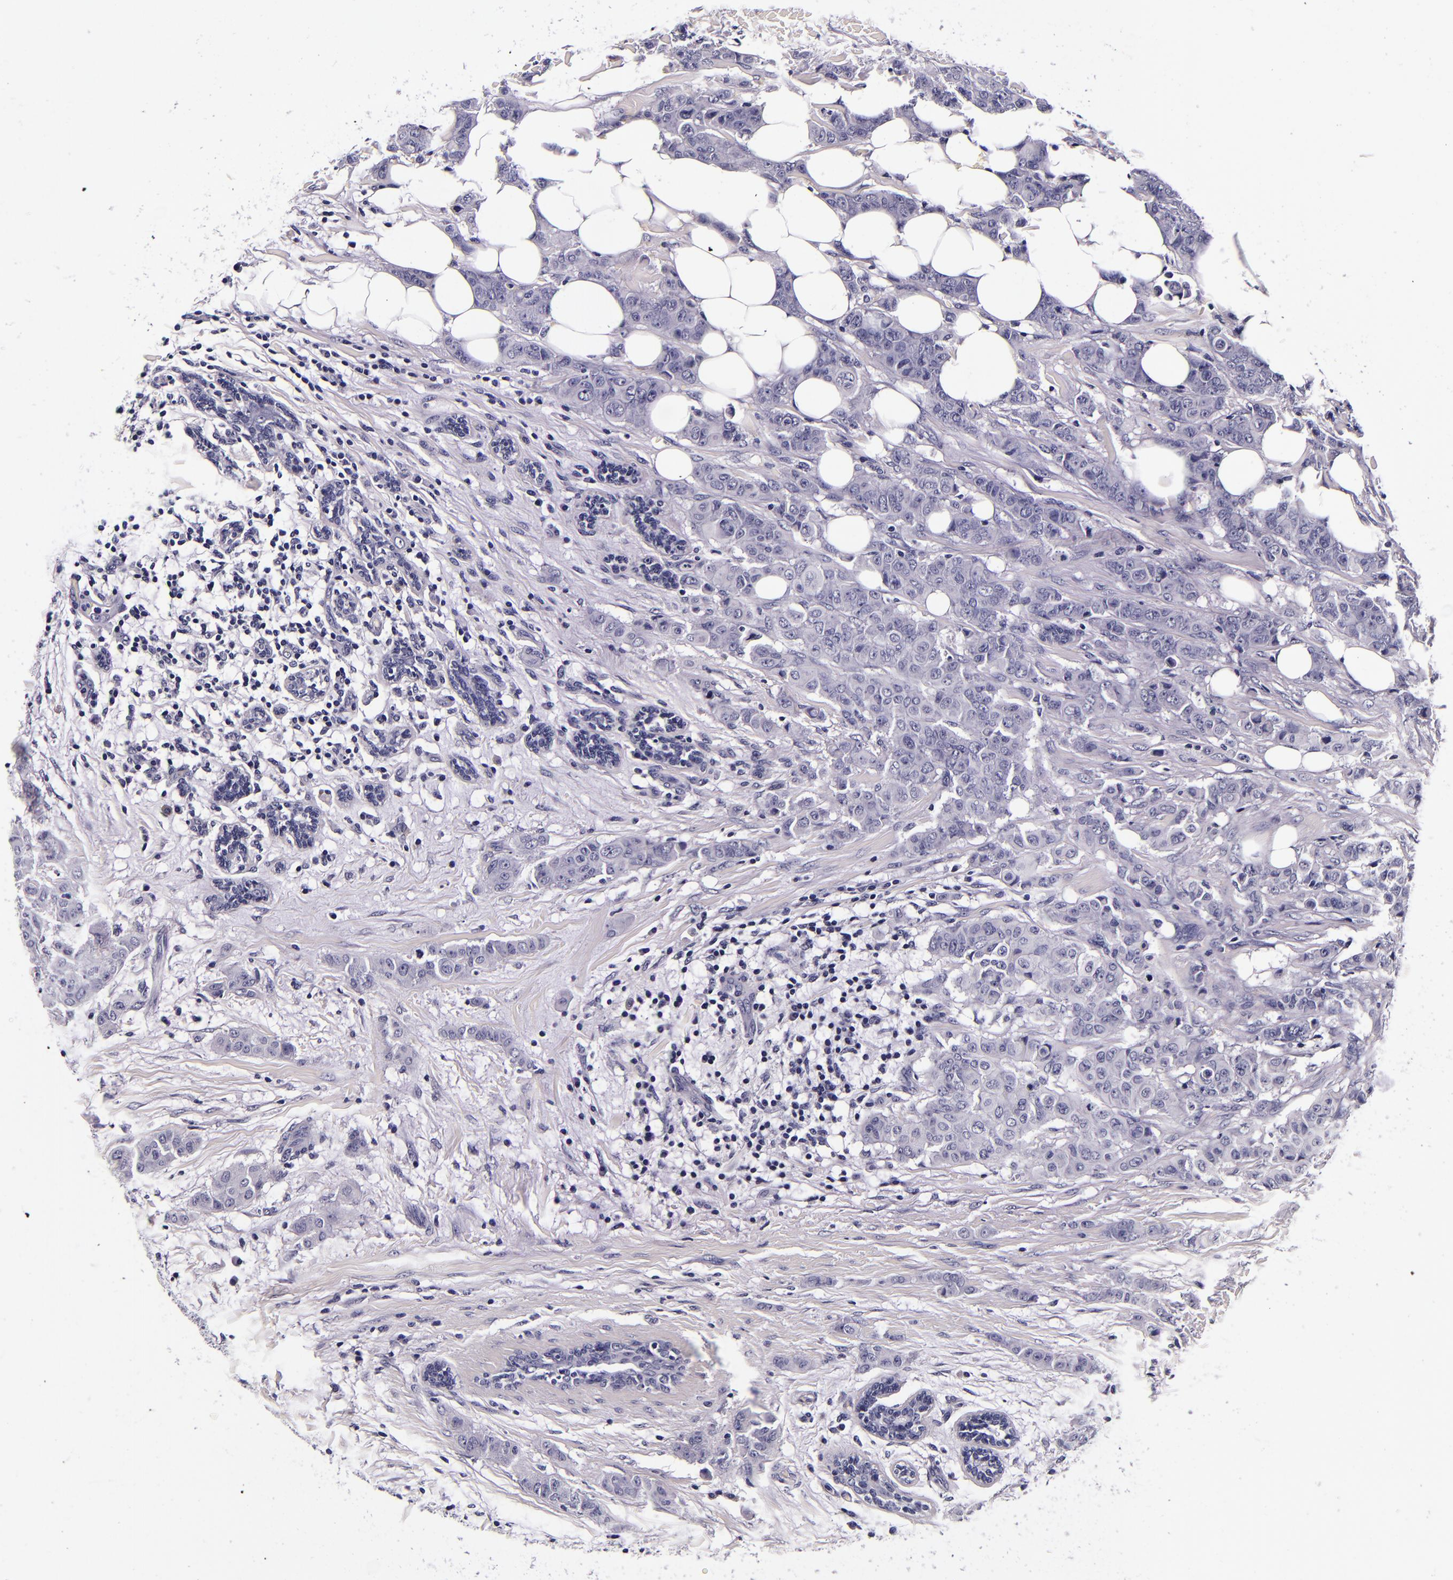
{"staining": {"intensity": "negative", "quantity": "none", "location": "none"}, "tissue": "breast cancer", "cell_type": "Tumor cells", "image_type": "cancer", "snomed": [{"axis": "morphology", "description": "Duct carcinoma"}, {"axis": "topography", "description": "Breast"}], "caption": "There is no significant staining in tumor cells of breast cancer (invasive ductal carcinoma).", "gene": "FBN1", "patient": {"sex": "female", "age": 40}}